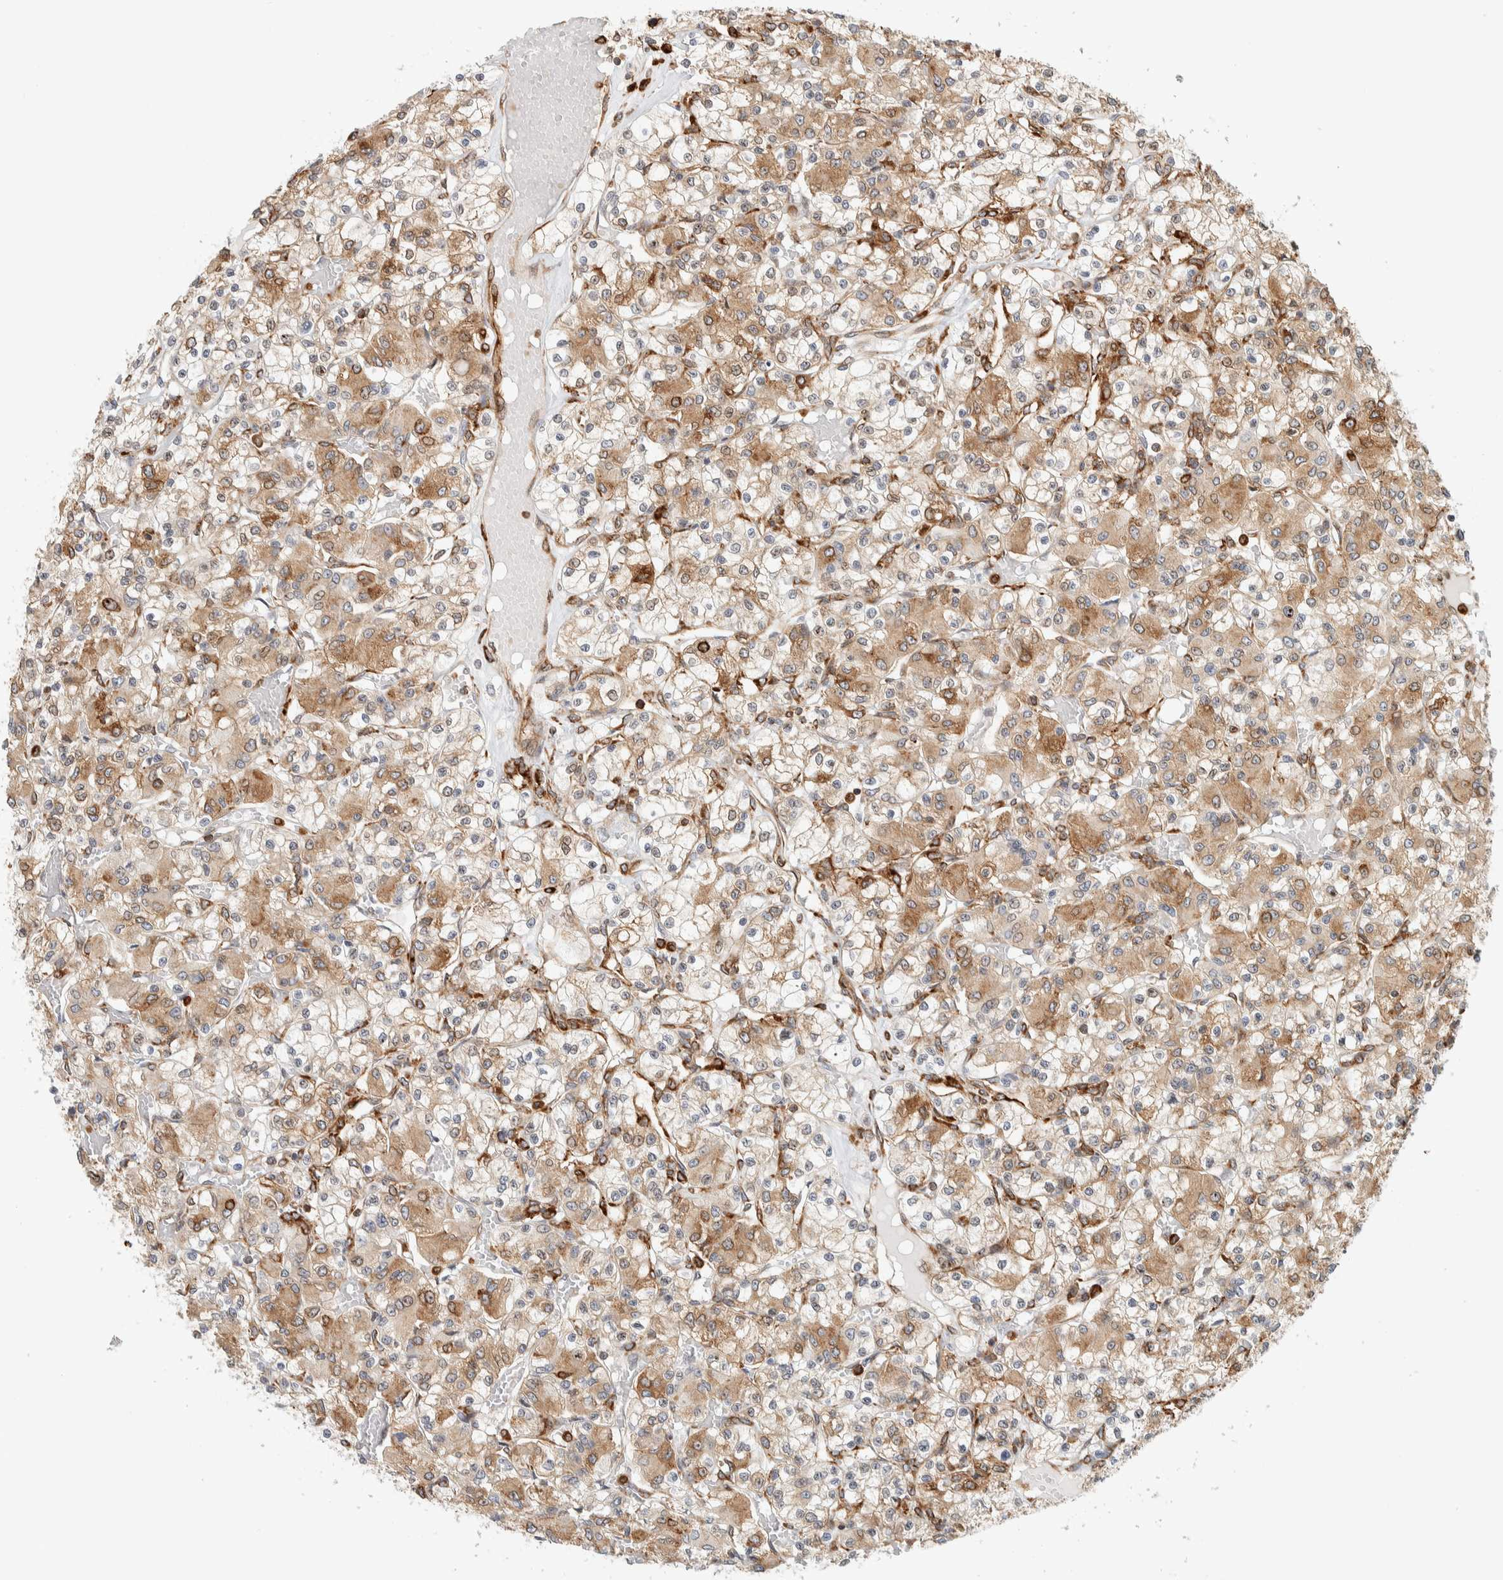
{"staining": {"intensity": "moderate", "quantity": ">75%", "location": "cytoplasmic/membranous"}, "tissue": "renal cancer", "cell_type": "Tumor cells", "image_type": "cancer", "snomed": [{"axis": "morphology", "description": "Adenocarcinoma, NOS"}, {"axis": "topography", "description": "Kidney"}], "caption": "Moderate cytoplasmic/membranous expression for a protein is identified in approximately >75% of tumor cells of renal cancer (adenocarcinoma) using IHC.", "gene": "LLGL2", "patient": {"sex": "female", "age": 59}}